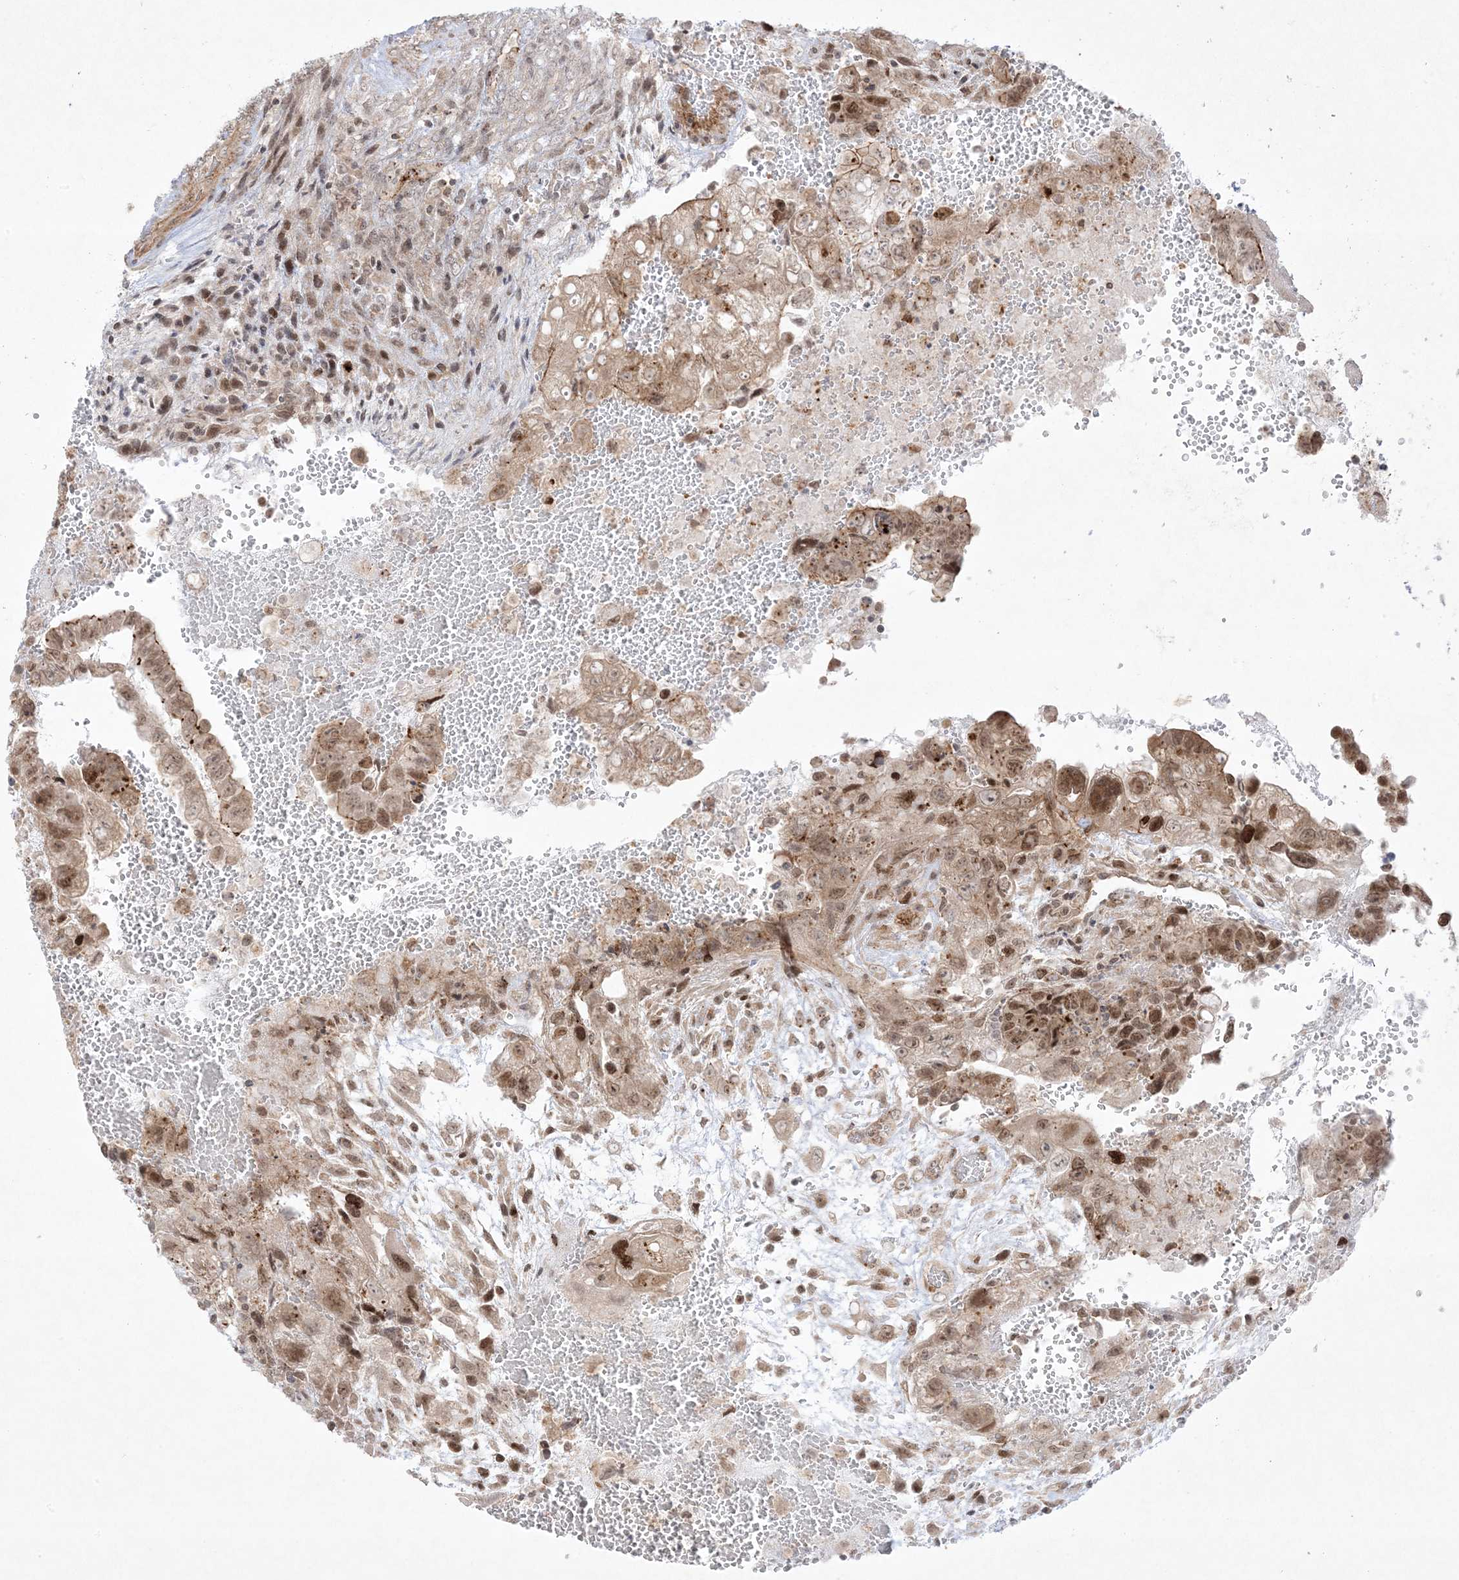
{"staining": {"intensity": "moderate", "quantity": "25%-75%", "location": "cytoplasmic/membranous,nuclear"}, "tissue": "testis cancer", "cell_type": "Tumor cells", "image_type": "cancer", "snomed": [{"axis": "morphology", "description": "Carcinoma, Embryonal, NOS"}, {"axis": "topography", "description": "Testis"}], "caption": "A brown stain shows moderate cytoplasmic/membranous and nuclear expression of a protein in embryonal carcinoma (testis) tumor cells.", "gene": "PTK6", "patient": {"sex": "male", "age": 37}}